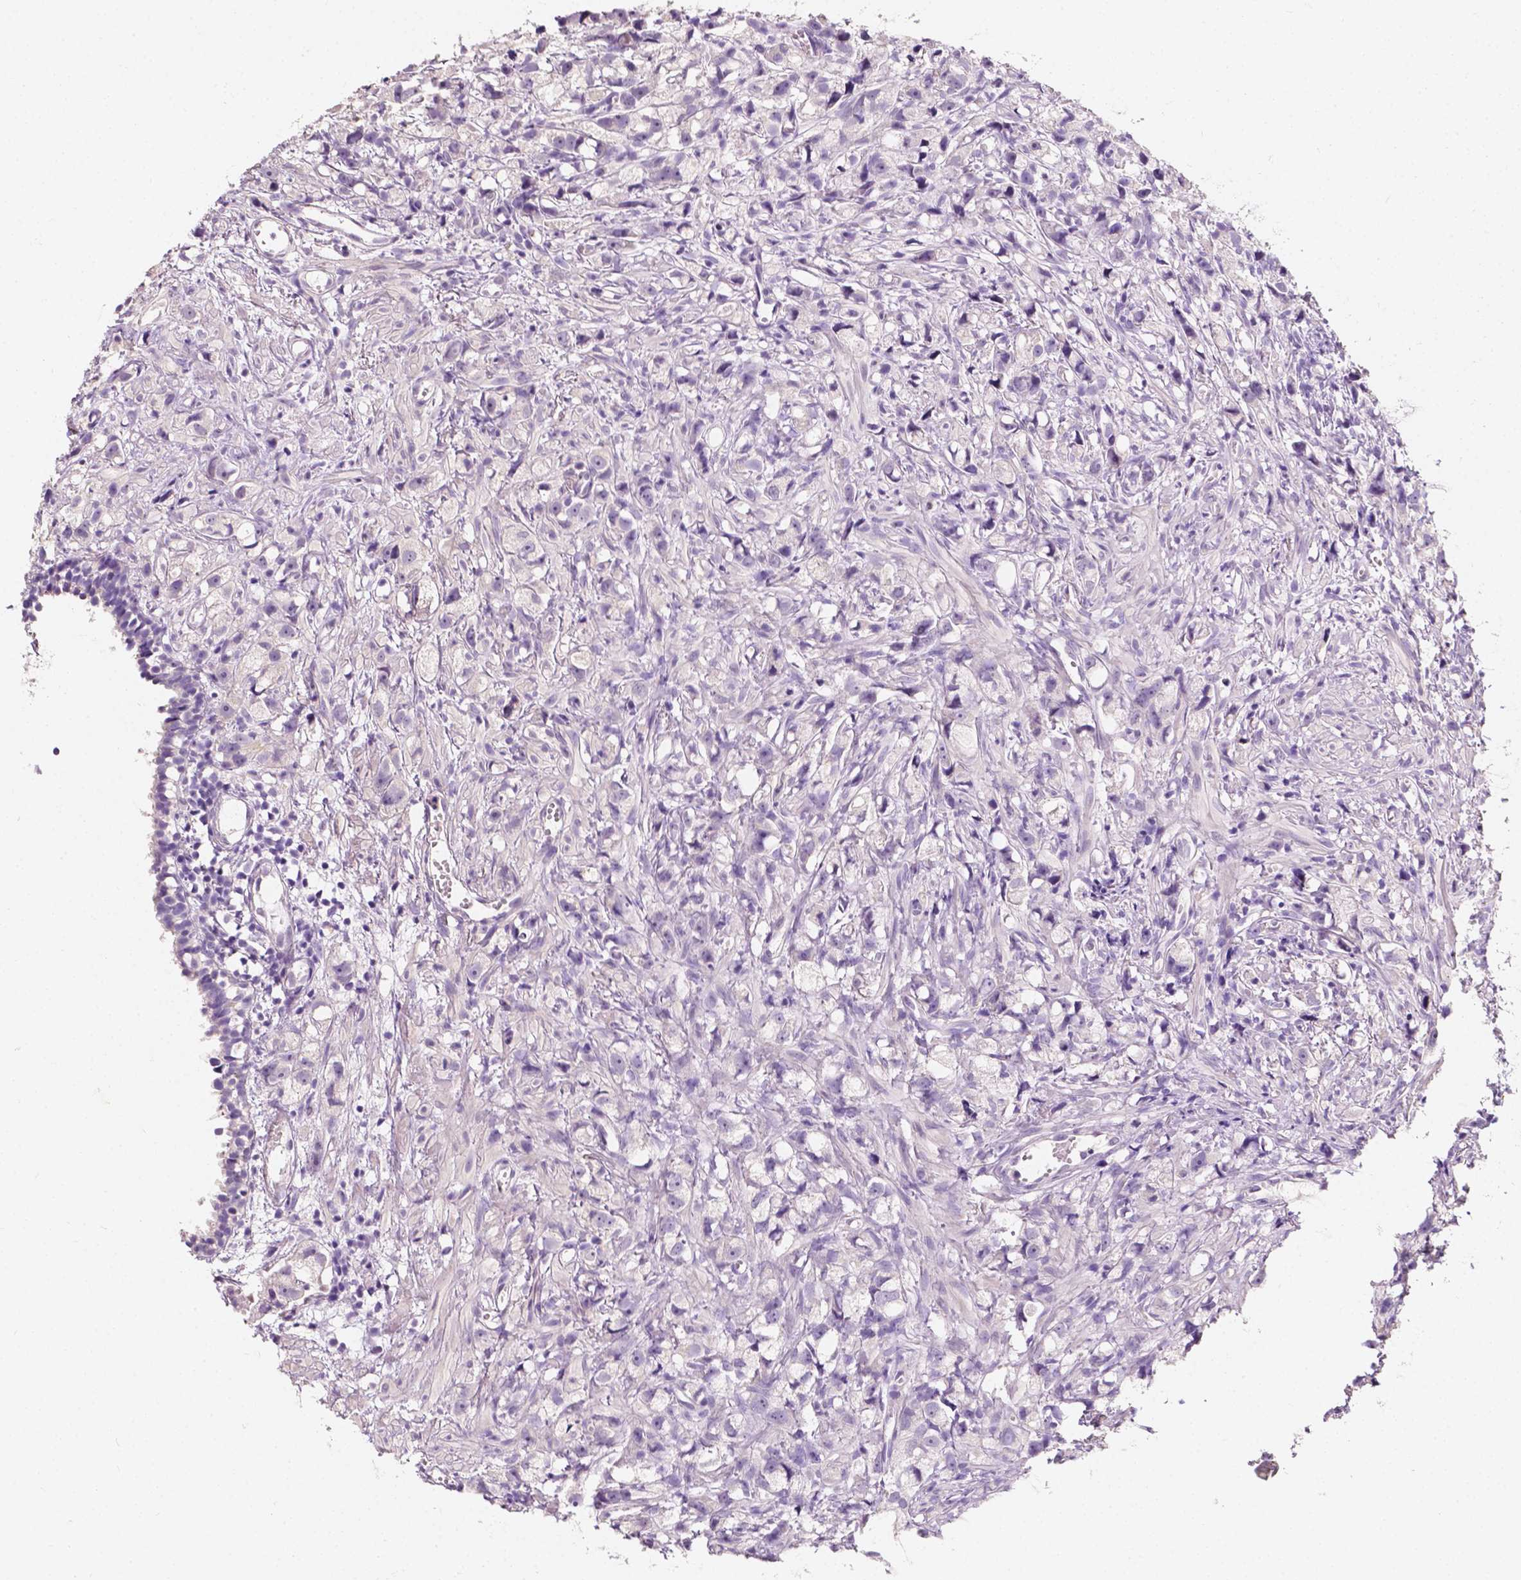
{"staining": {"intensity": "negative", "quantity": "none", "location": "none"}, "tissue": "prostate cancer", "cell_type": "Tumor cells", "image_type": "cancer", "snomed": [{"axis": "morphology", "description": "Adenocarcinoma, High grade"}, {"axis": "topography", "description": "Prostate"}], "caption": "Tumor cells show no significant protein positivity in prostate cancer.", "gene": "TAL1", "patient": {"sex": "male", "age": 75}}